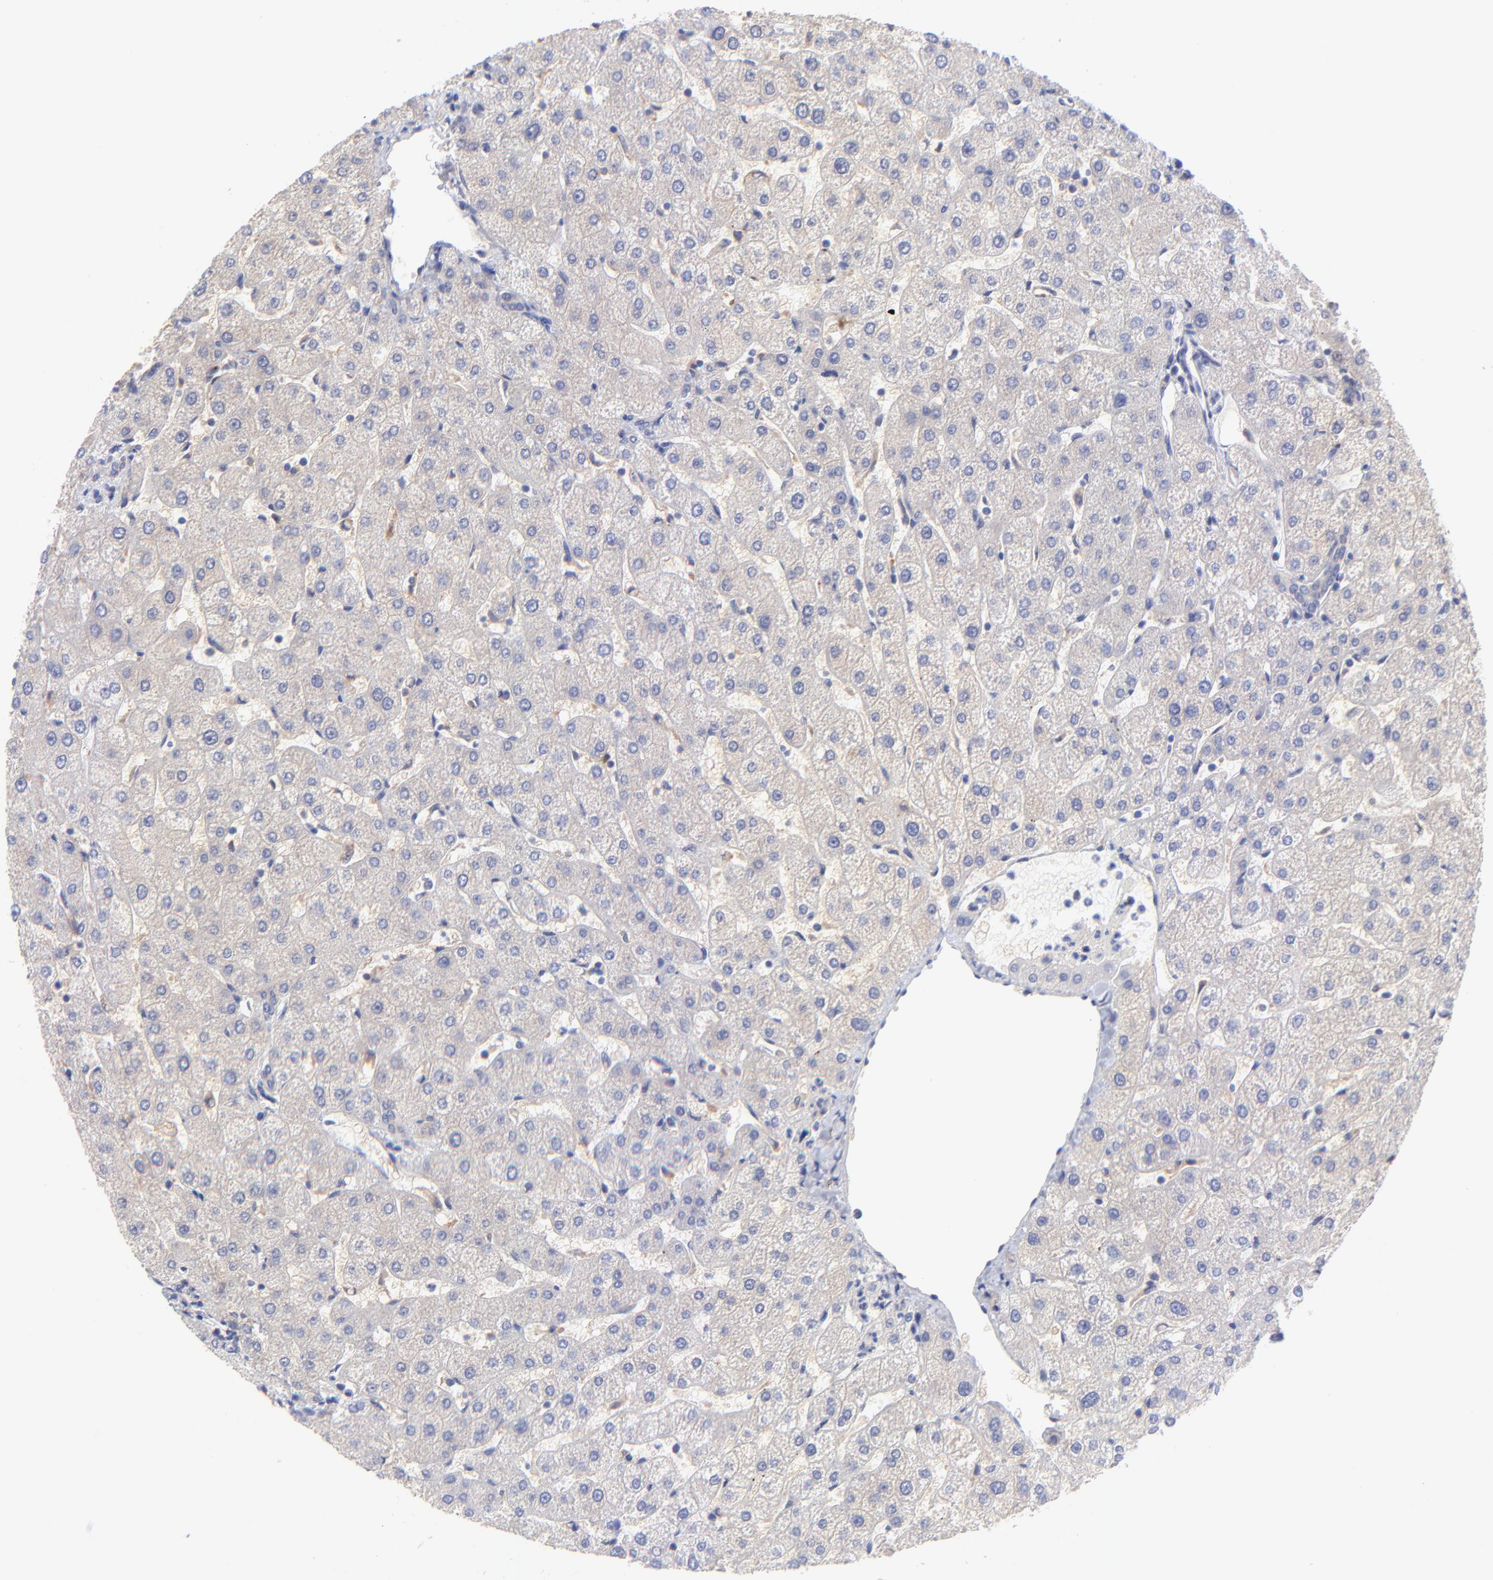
{"staining": {"intensity": "negative", "quantity": "none", "location": "none"}, "tissue": "liver", "cell_type": "Cholangiocytes", "image_type": "normal", "snomed": [{"axis": "morphology", "description": "Normal tissue, NOS"}, {"axis": "topography", "description": "Liver"}], "caption": "A high-resolution image shows immunohistochemistry staining of normal liver, which shows no significant positivity in cholangiocytes.", "gene": "ZNF747", "patient": {"sex": "male", "age": 67}}